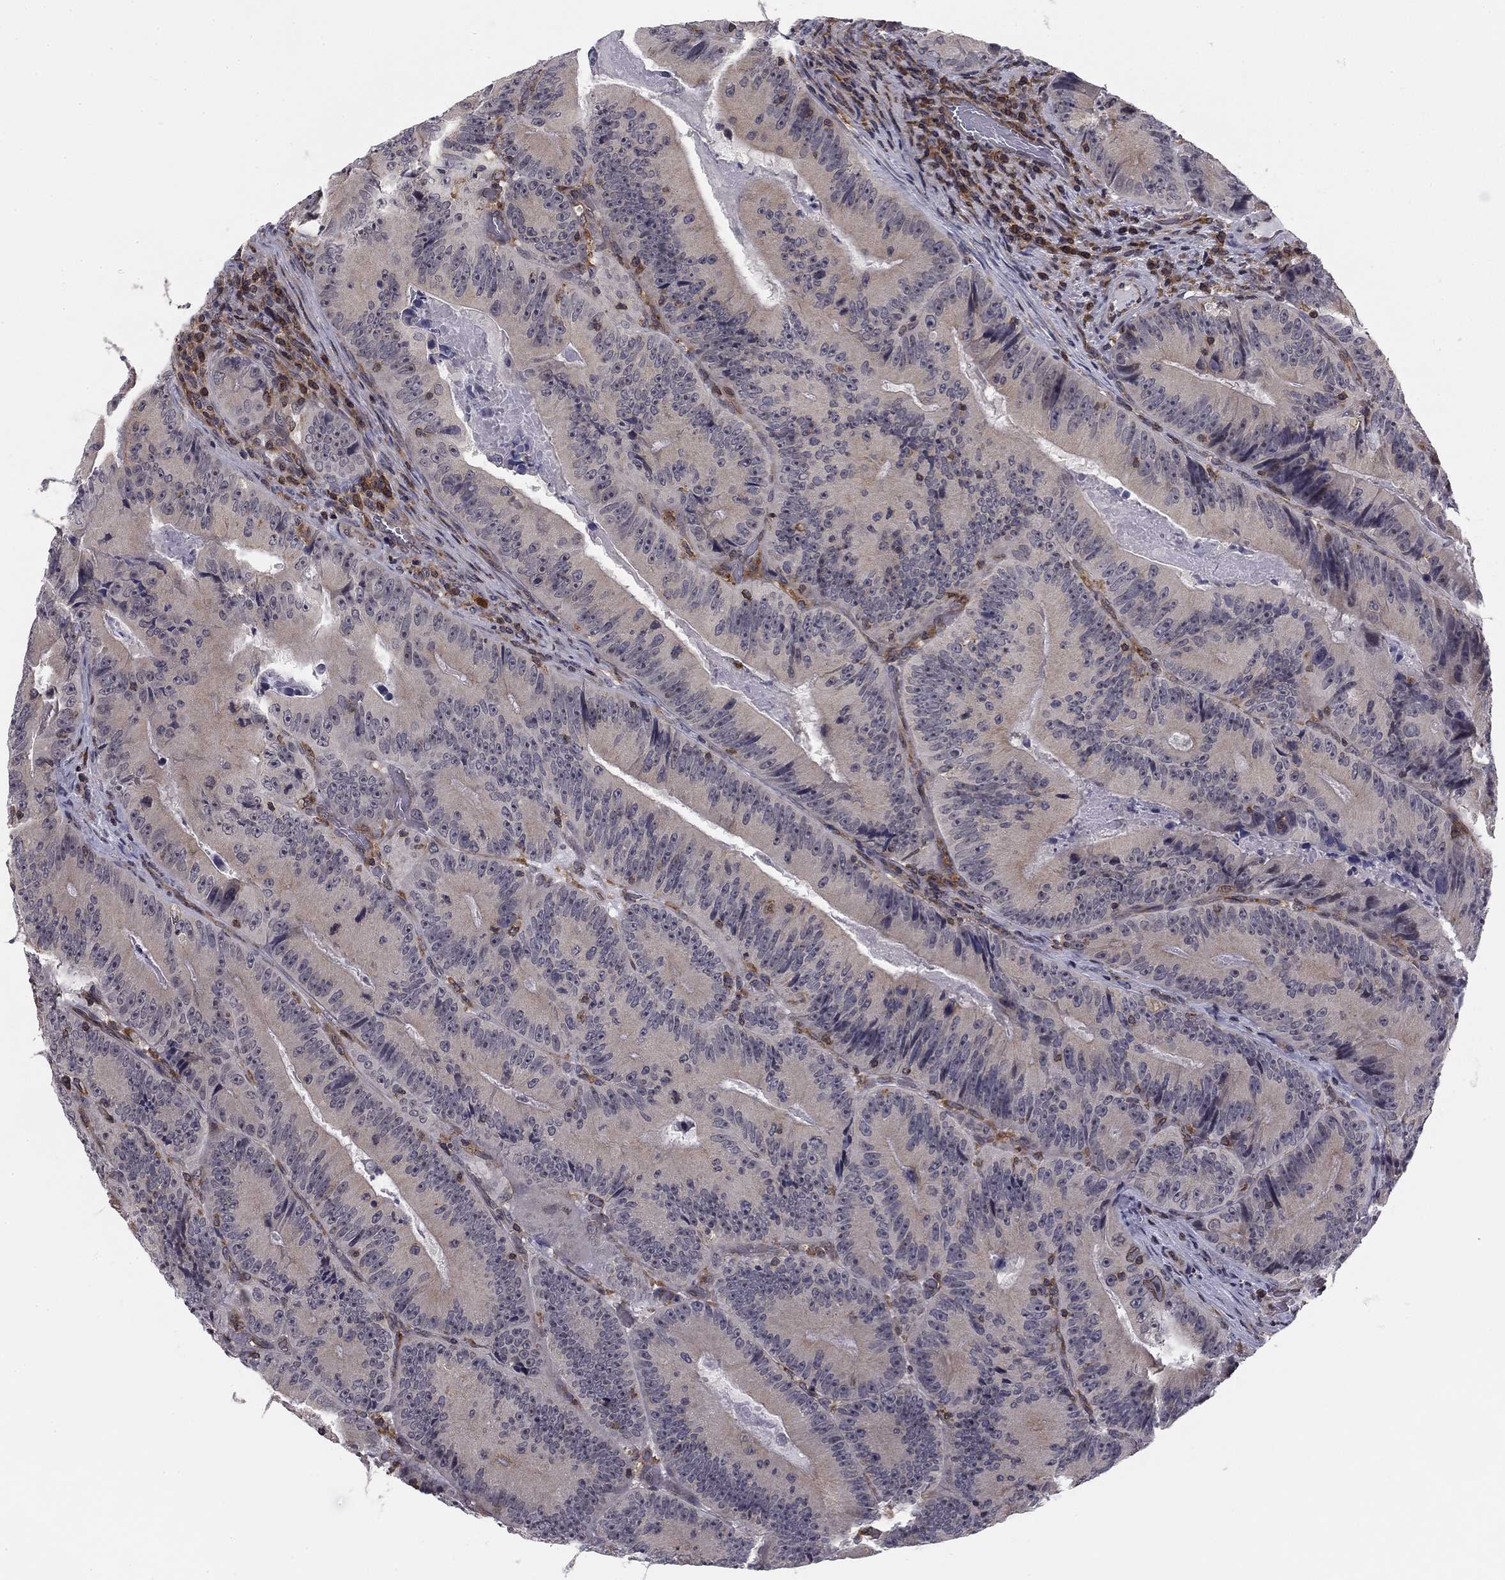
{"staining": {"intensity": "negative", "quantity": "none", "location": "none"}, "tissue": "colorectal cancer", "cell_type": "Tumor cells", "image_type": "cancer", "snomed": [{"axis": "morphology", "description": "Adenocarcinoma, NOS"}, {"axis": "topography", "description": "Colon"}], "caption": "This histopathology image is of adenocarcinoma (colorectal) stained with immunohistochemistry (IHC) to label a protein in brown with the nuclei are counter-stained blue. There is no positivity in tumor cells.", "gene": "PLCB2", "patient": {"sex": "female", "age": 86}}